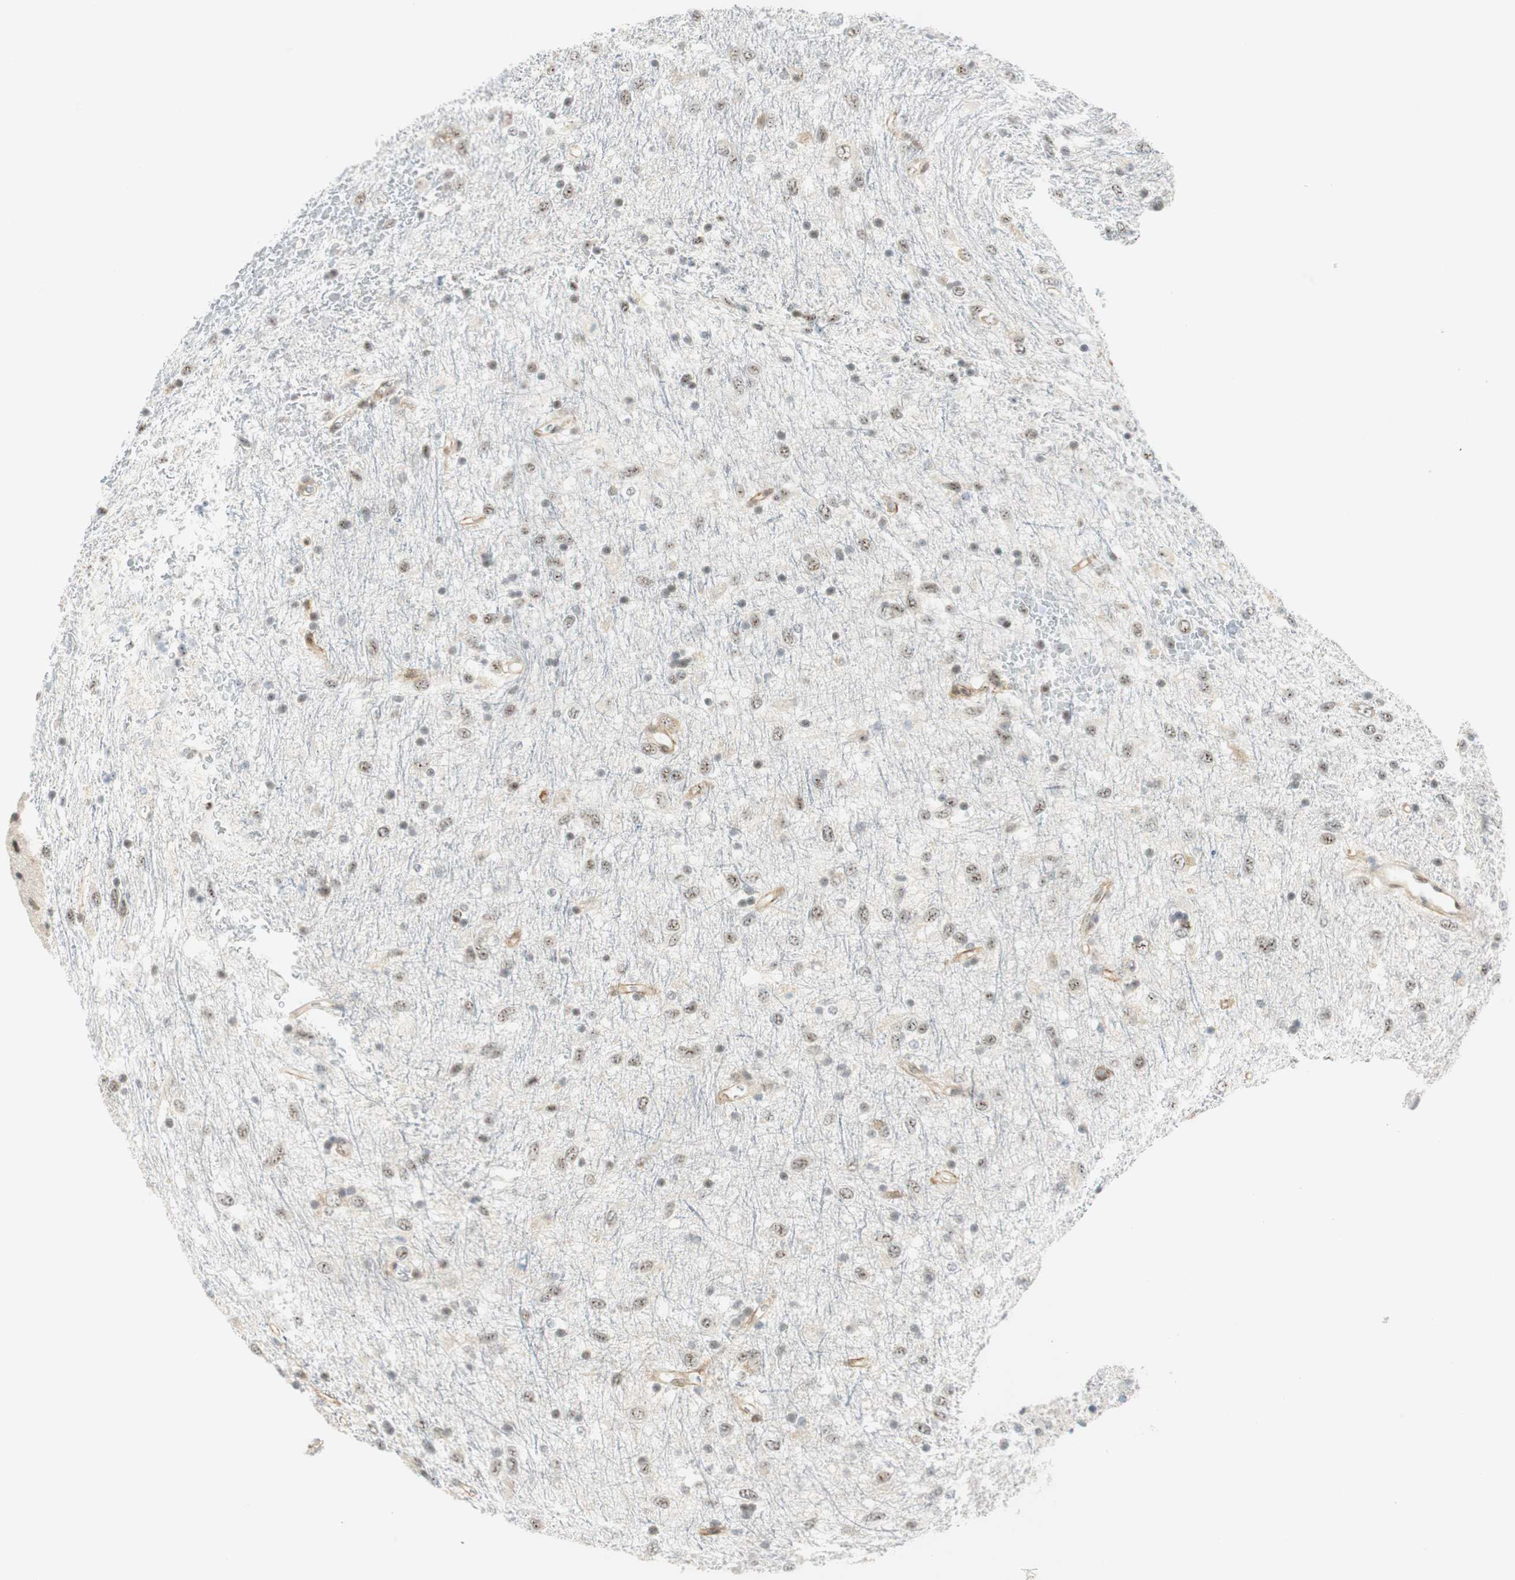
{"staining": {"intensity": "weak", "quantity": "25%-75%", "location": "nuclear"}, "tissue": "glioma", "cell_type": "Tumor cells", "image_type": "cancer", "snomed": [{"axis": "morphology", "description": "Glioma, malignant, Low grade"}, {"axis": "topography", "description": "Brain"}], "caption": "Immunohistochemical staining of low-grade glioma (malignant) exhibits low levels of weak nuclear staining in about 25%-75% of tumor cells. Nuclei are stained in blue.", "gene": "MSX2", "patient": {"sex": "male", "age": 77}}